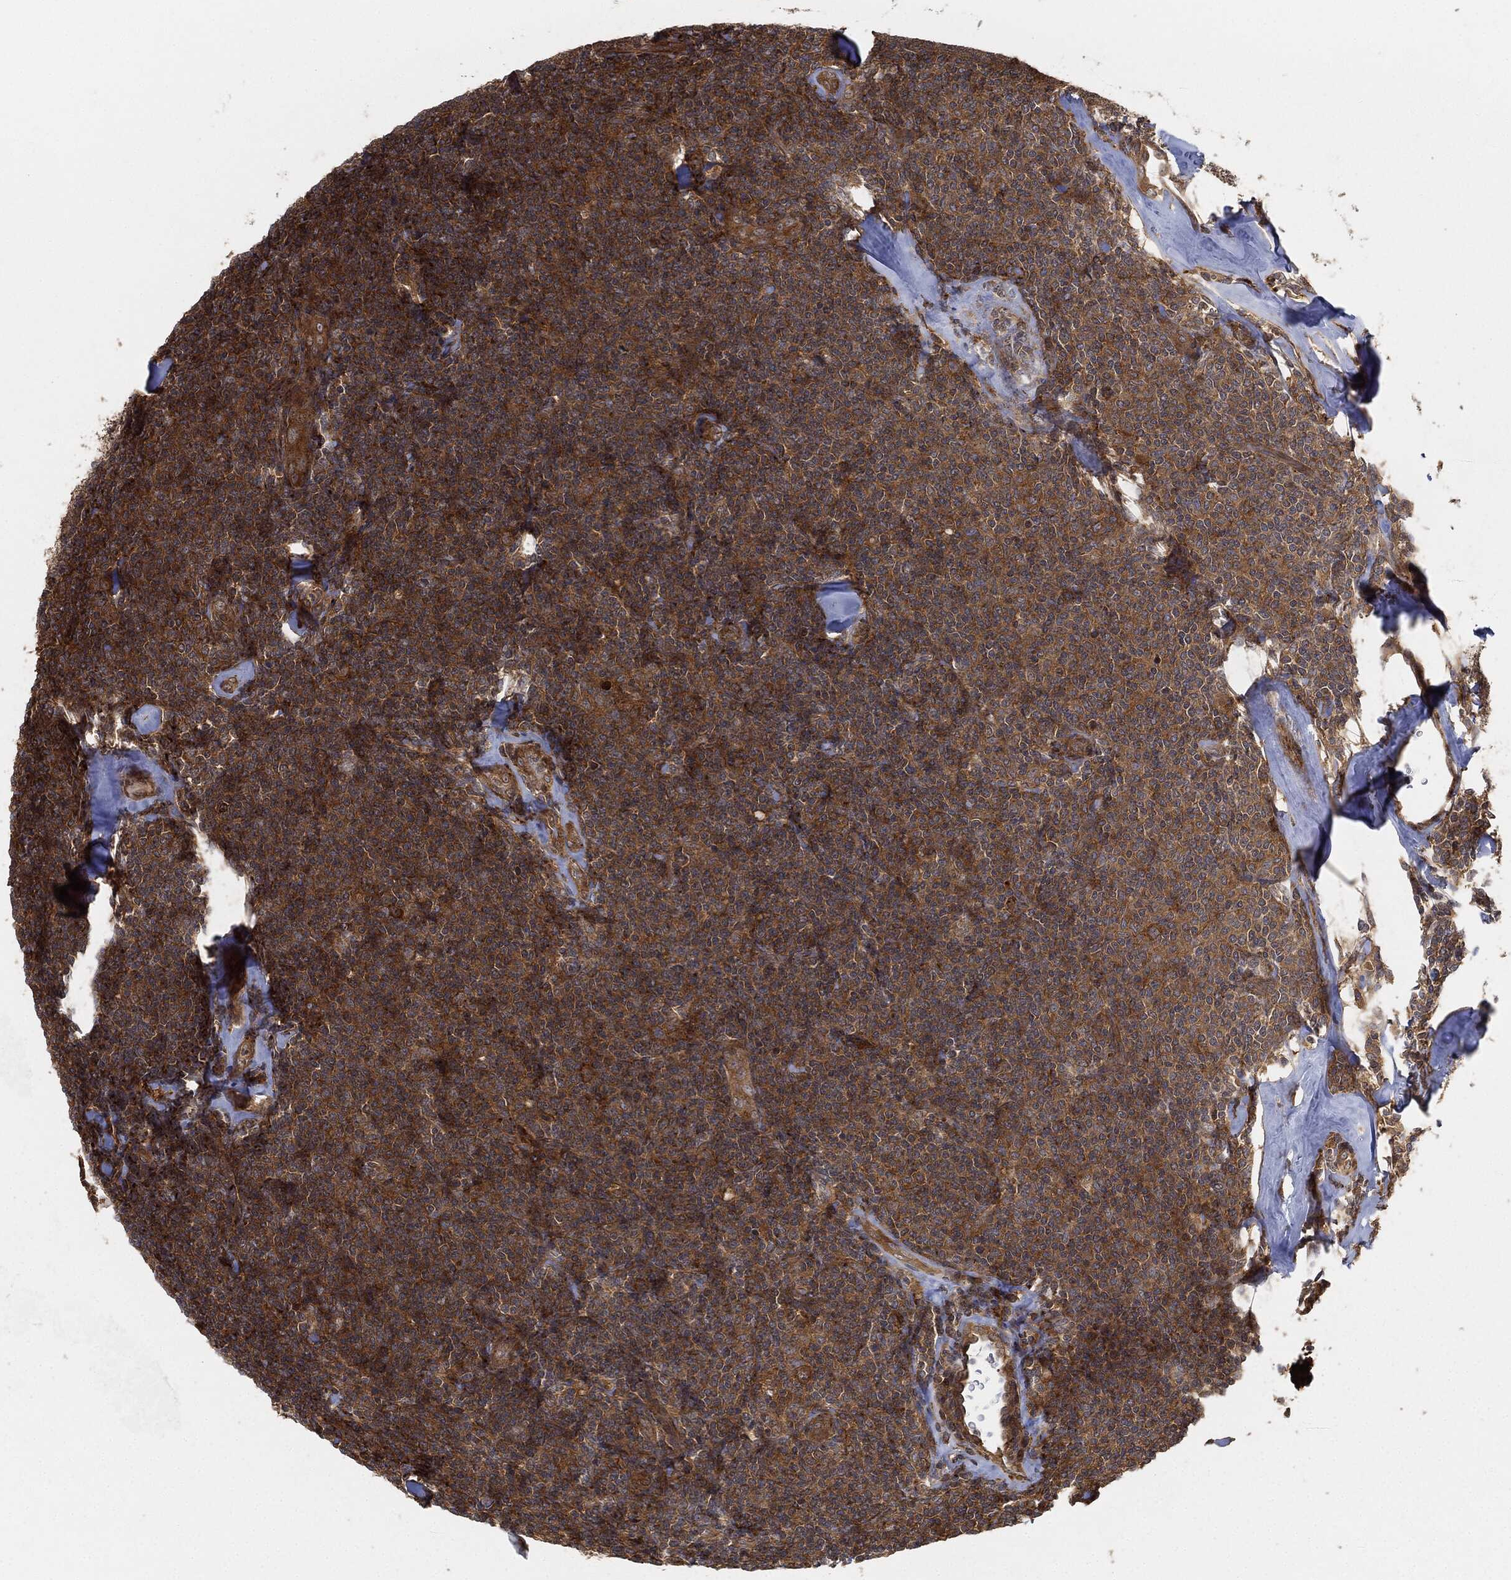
{"staining": {"intensity": "strong", "quantity": "25%-75%", "location": "cytoplasmic/membranous"}, "tissue": "lymphoma", "cell_type": "Tumor cells", "image_type": "cancer", "snomed": [{"axis": "morphology", "description": "Malignant lymphoma, non-Hodgkin's type, Low grade"}, {"axis": "topography", "description": "Lymph node"}], "caption": "High-magnification brightfield microscopy of low-grade malignant lymphoma, non-Hodgkin's type stained with DAB (brown) and counterstained with hematoxylin (blue). tumor cells exhibit strong cytoplasmic/membranous staining is identified in approximately25%-75% of cells.", "gene": "TPT1", "patient": {"sex": "female", "age": 56}}